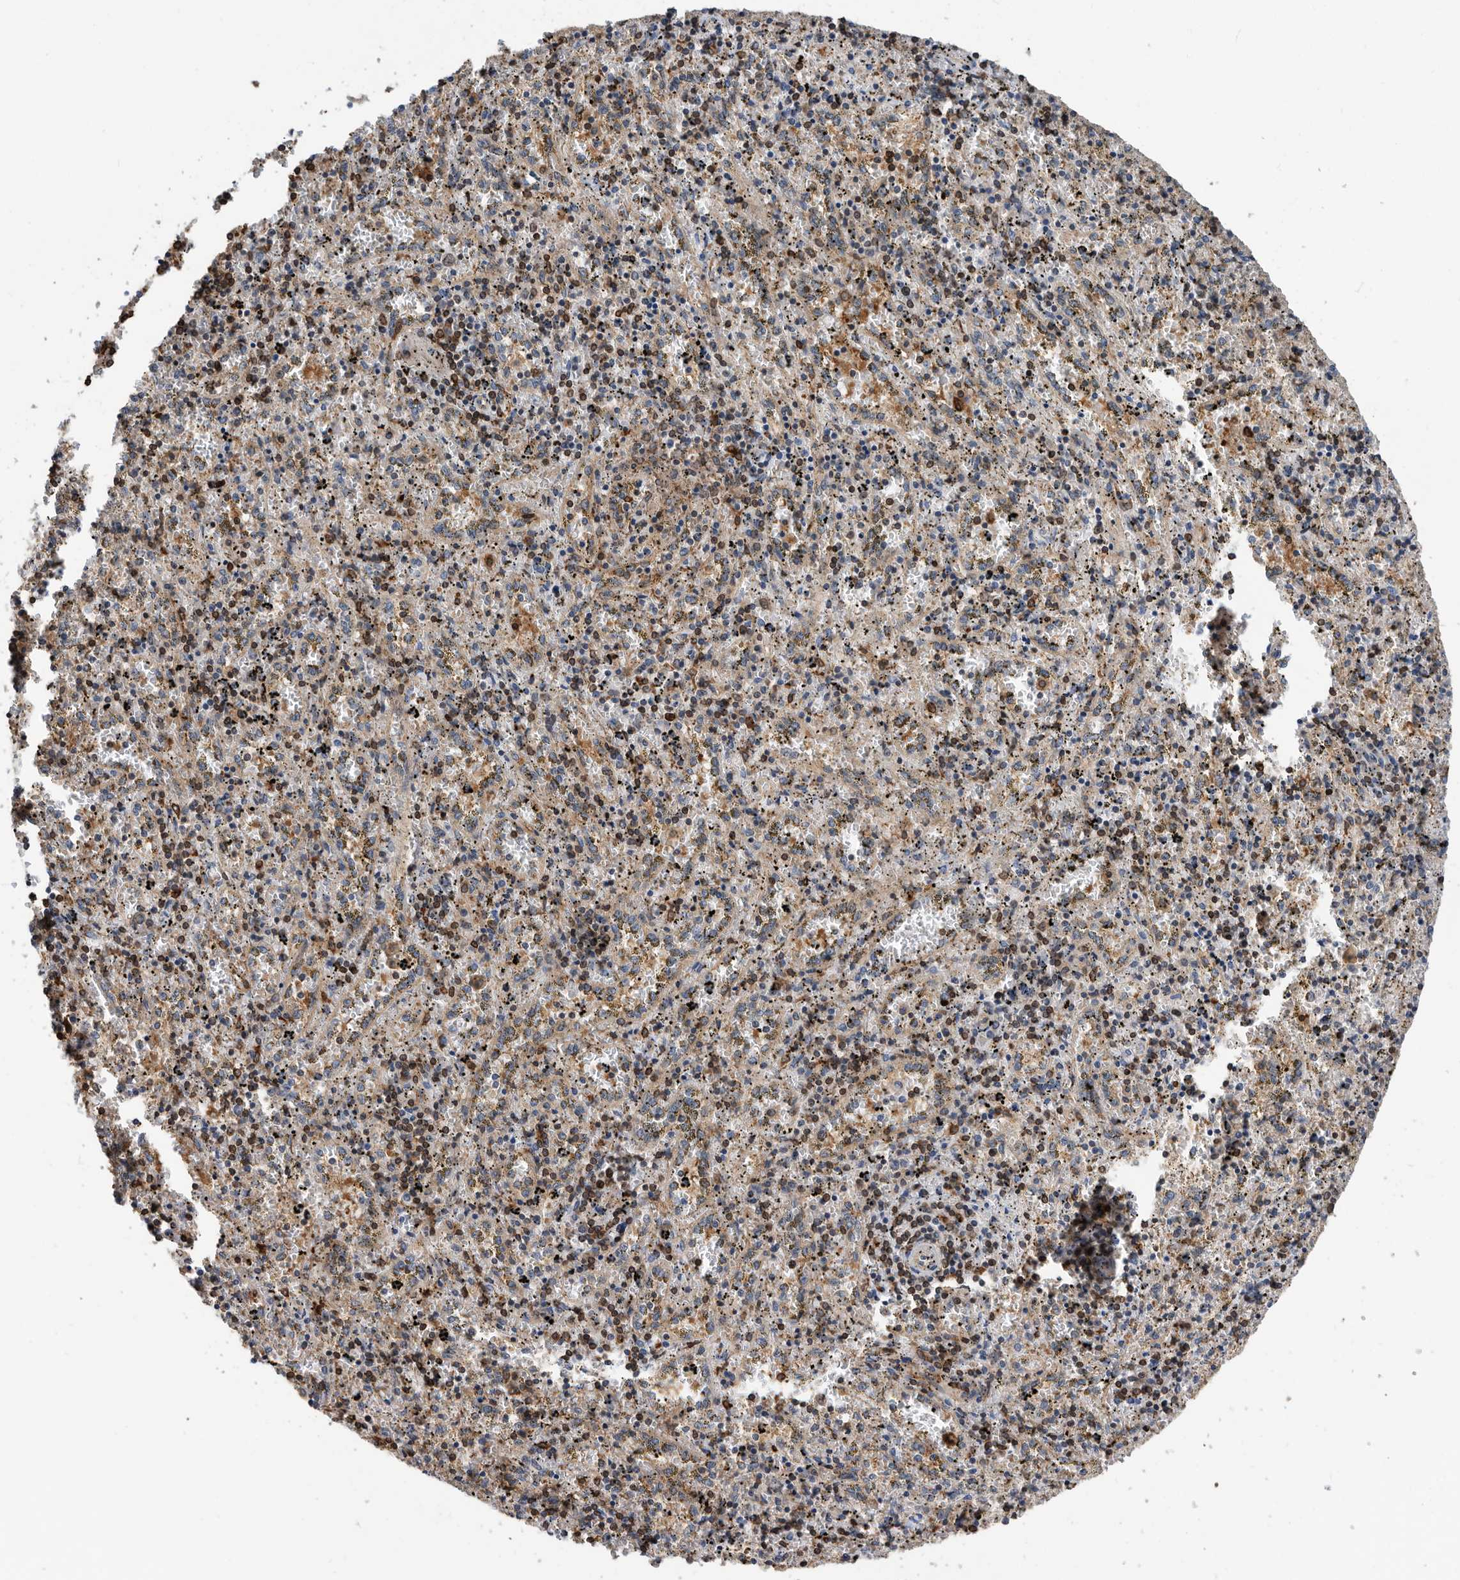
{"staining": {"intensity": "moderate", "quantity": "<25%", "location": "cytoplasmic/membranous,nuclear"}, "tissue": "spleen", "cell_type": "Cells in red pulp", "image_type": "normal", "snomed": [{"axis": "morphology", "description": "Normal tissue, NOS"}, {"axis": "topography", "description": "Spleen"}], "caption": "Approximately <25% of cells in red pulp in normal spleen show moderate cytoplasmic/membranous,nuclear protein positivity as visualized by brown immunohistochemical staining.", "gene": "ATAD2", "patient": {"sex": "male", "age": 11}}